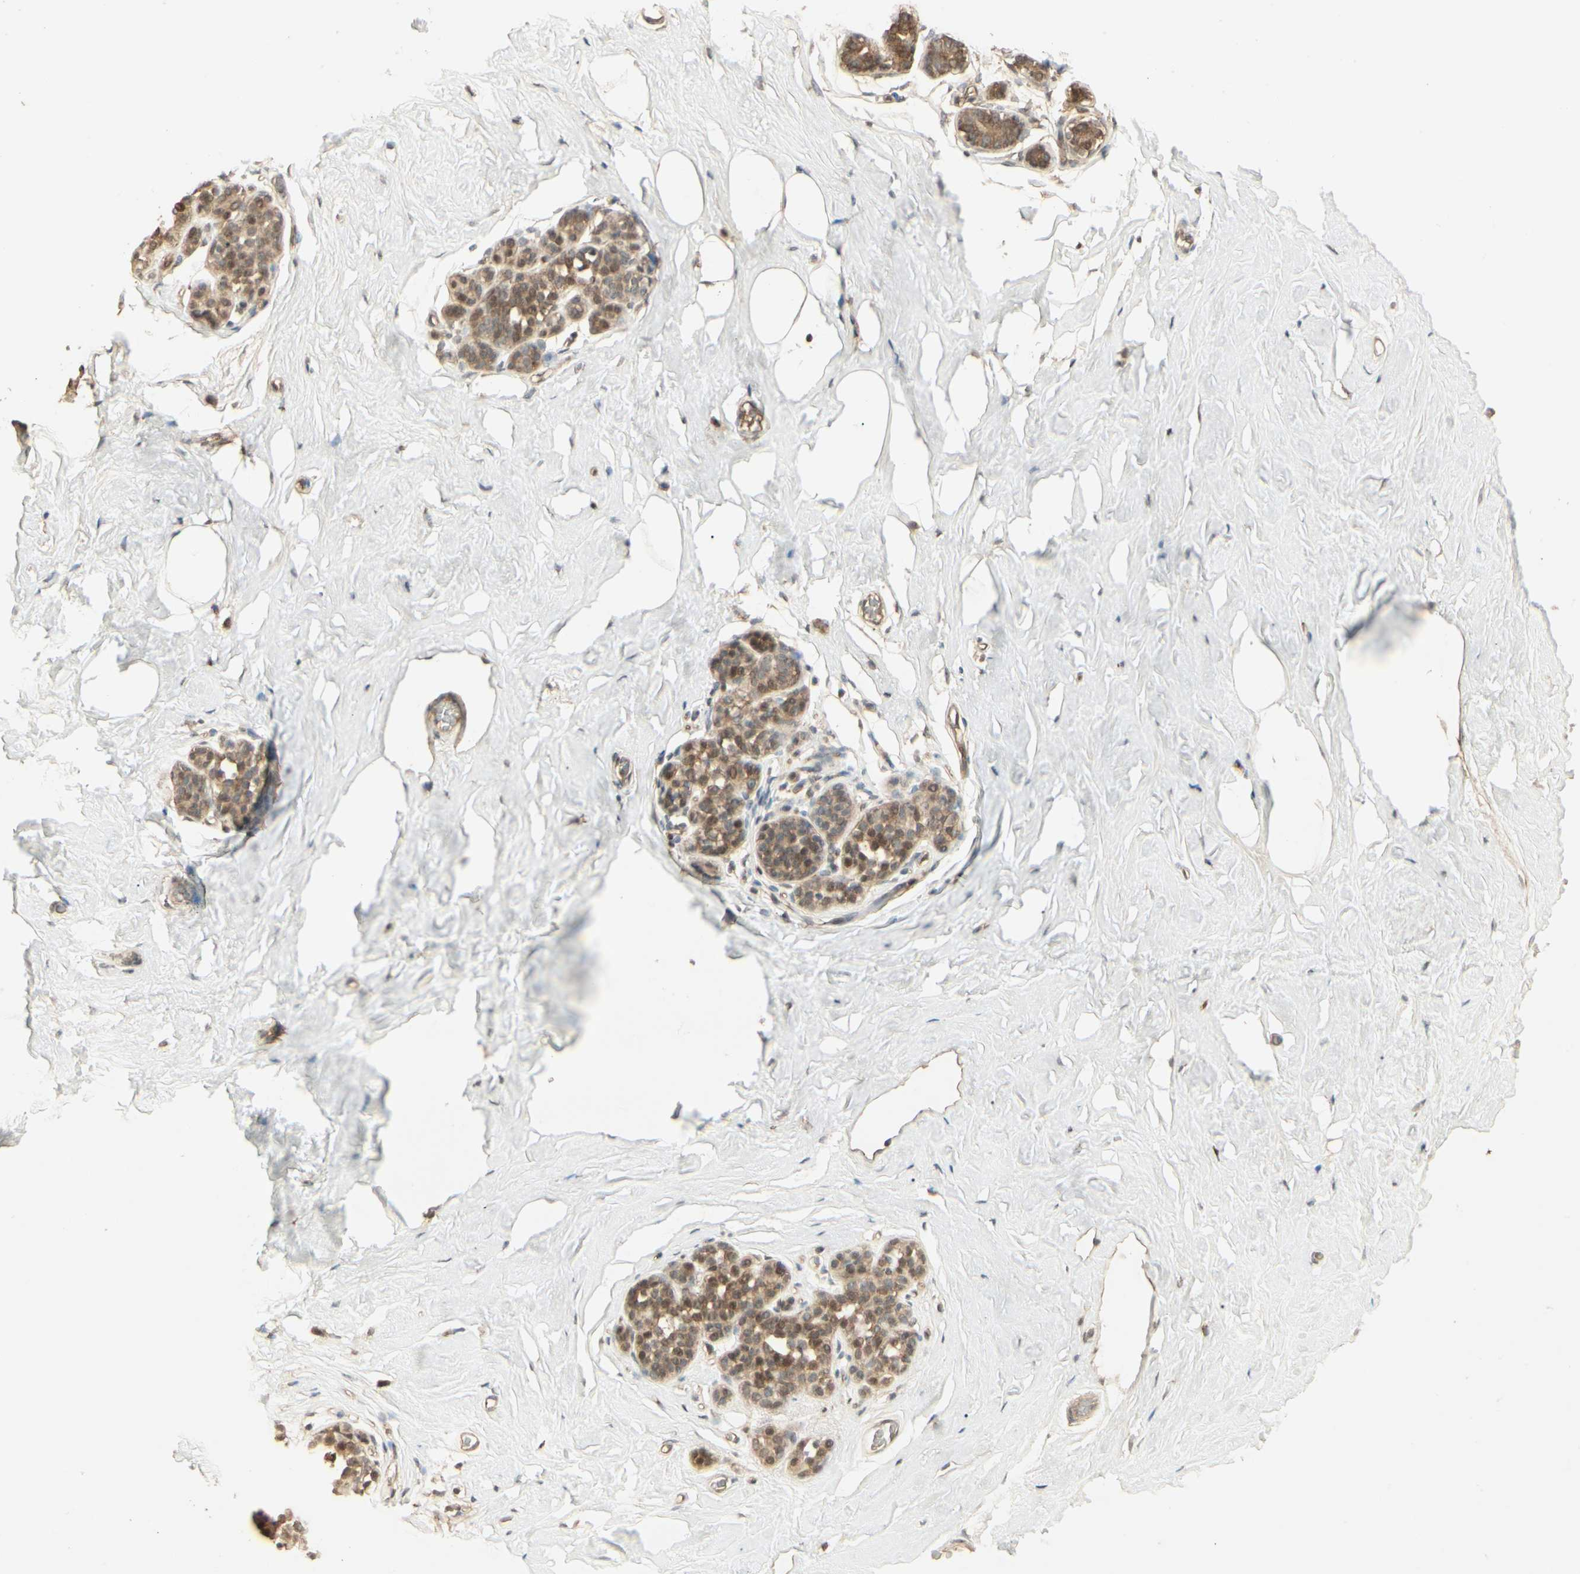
{"staining": {"intensity": "weak", "quantity": "25%-75%", "location": "cytoplasmic/membranous"}, "tissue": "breast", "cell_type": "Adipocytes", "image_type": "normal", "snomed": [{"axis": "morphology", "description": "Normal tissue, NOS"}, {"axis": "topography", "description": "Breast"}], "caption": "A high-resolution image shows immunohistochemistry (IHC) staining of benign breast, which displays weak cytoplasmic/membranous expression in about 25%-75% of adipocytes.", "gene": "RNF180", "patient": {"sex": "female", "age": 75}}